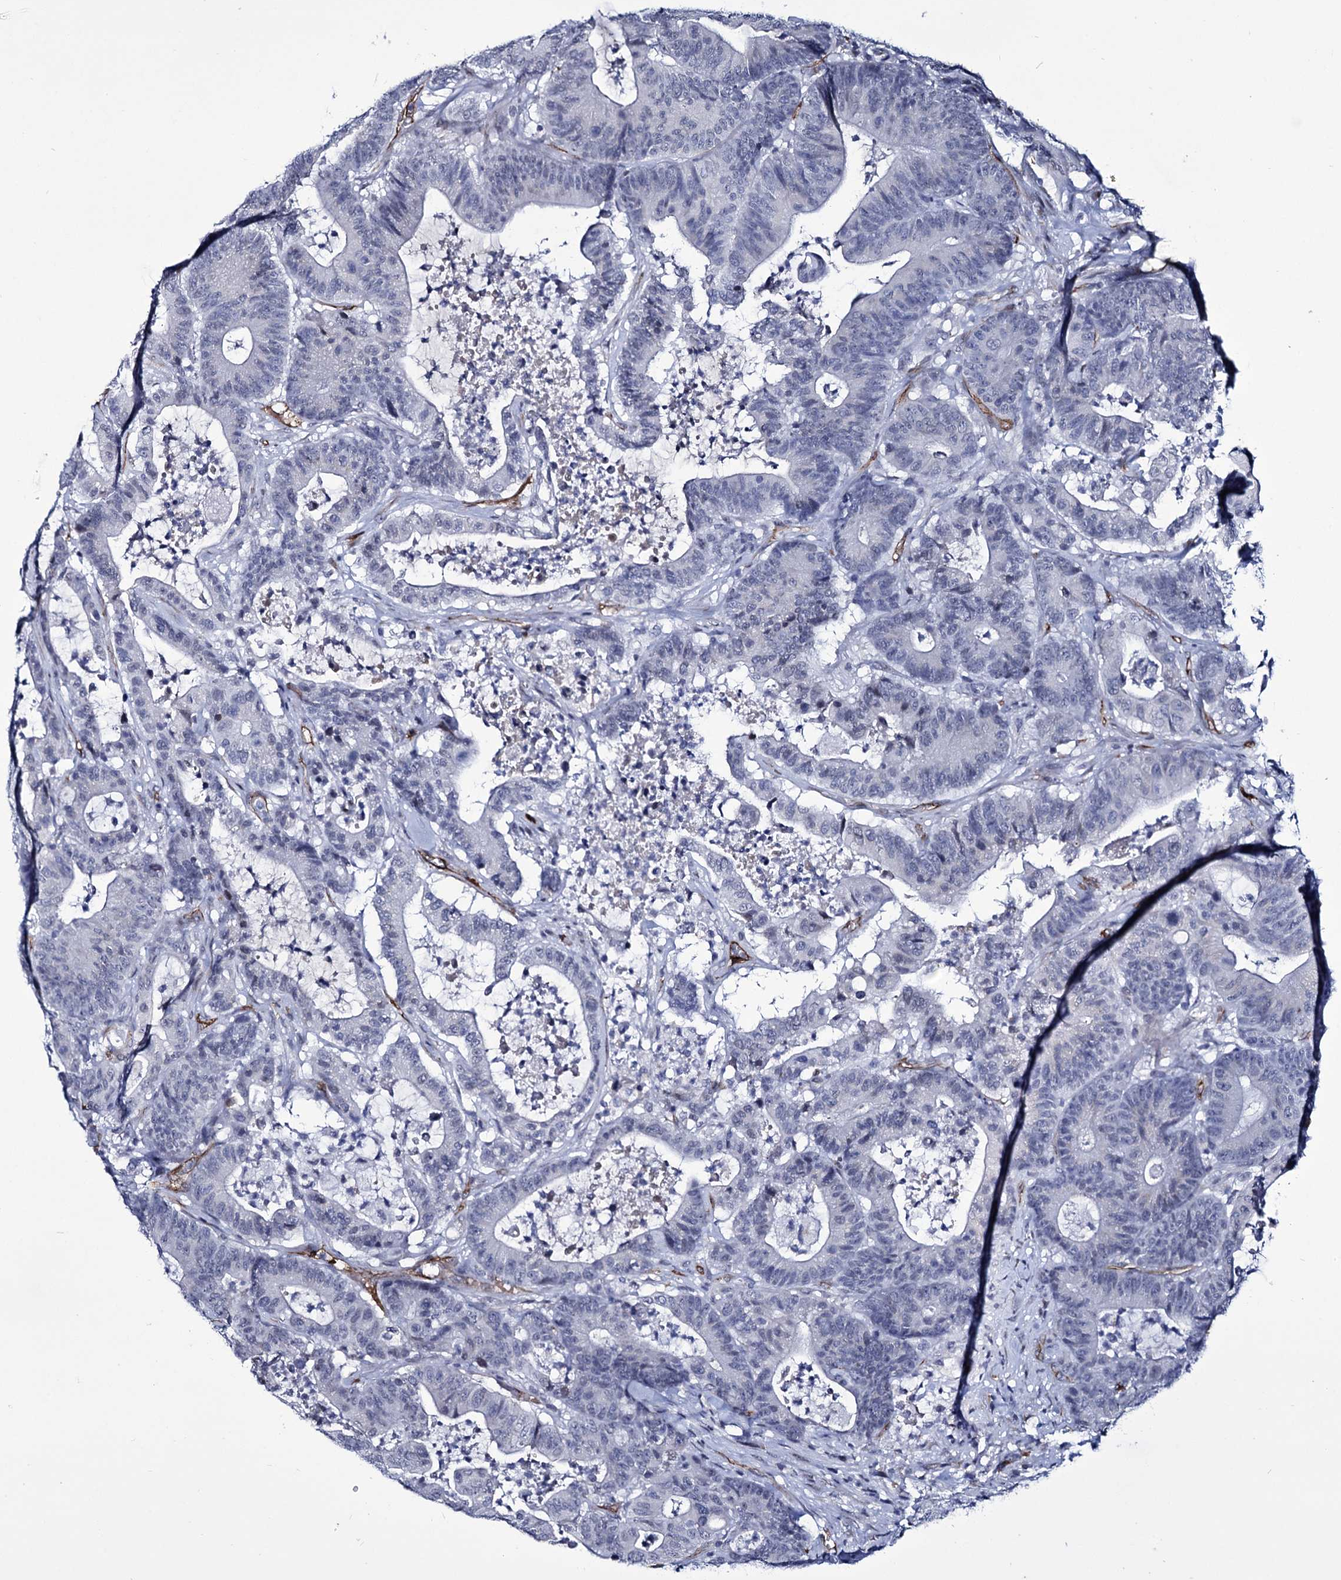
{"staining": {"intensity": "negative", "quantity": "none", "location": "none"}, "tissue": "colorectal cancer", "cell_type": "Tumor cells", "image_type": "cancer", "snomed": [{"axis": "morphology", "description": "Adenocarcinoma, NOS"}, {"axis": "topography", "description": "Colon"}], "caption": "Immunohistochemical staining of human colorectal adenocarcinoma reveals no significant positivity in tumor cells.", "gene": "ZC3H12C", "patient": {"sex": "female", "age": 84}}